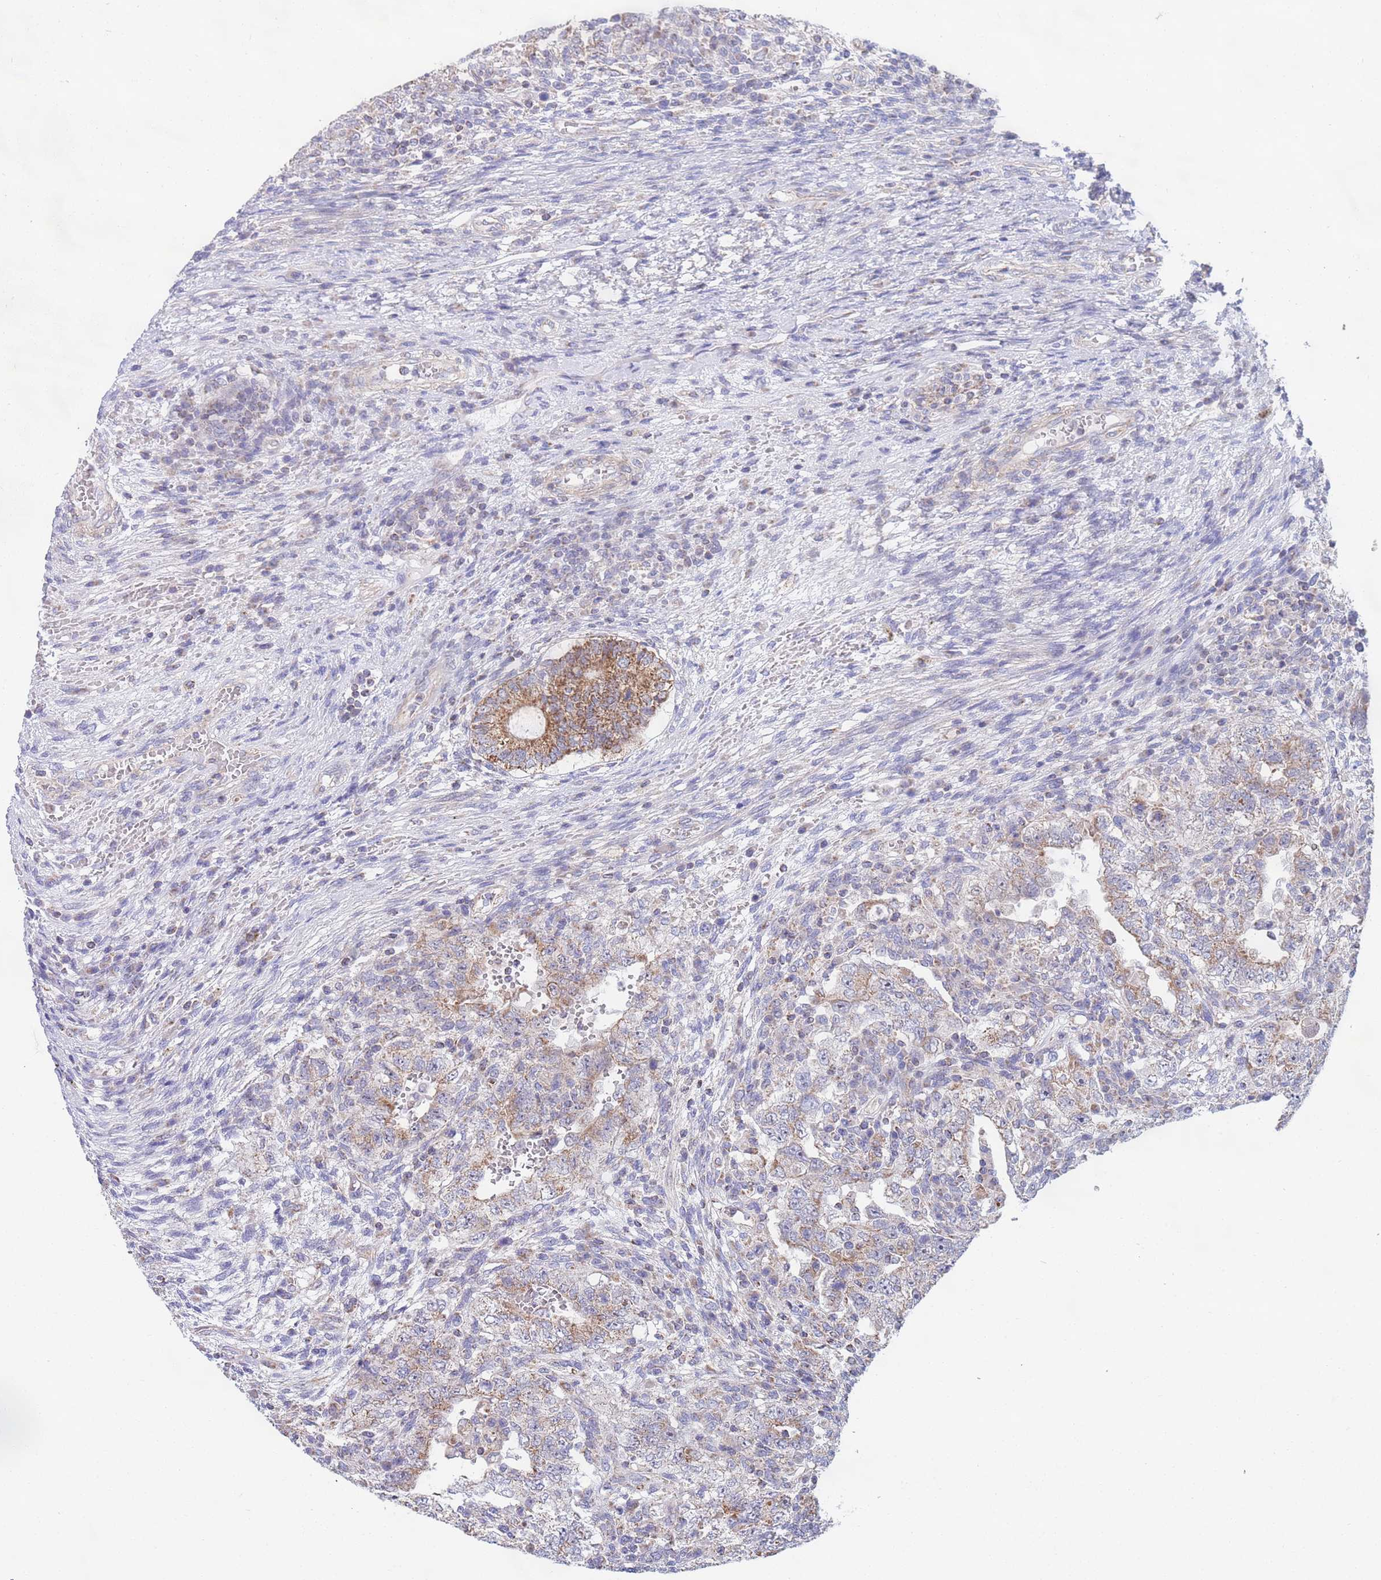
{"staining": {"intensity": "moderate", "quantity": "25%-75%", "location": "cytoplasmic/membranous"}, "tissue": "testis cancer", "cell_type": "Tumor cells", "image_type": "cancer", "snomed": [{"axis": "morphology", "description": "Carcinoma, Embryonal, NOS"}, {"axis": "topography", "description": "Testis"}], "caption": "This photomicrograph shows testis cancer stained with IHC to label a protein in brown. The cytoplasmic/membranous of tumor cells show moderate positivity for the protein. Nuclei are counter-stained blue.", "gene": "PWWP3A", "patient": {"sex": "male", "age": 26}}